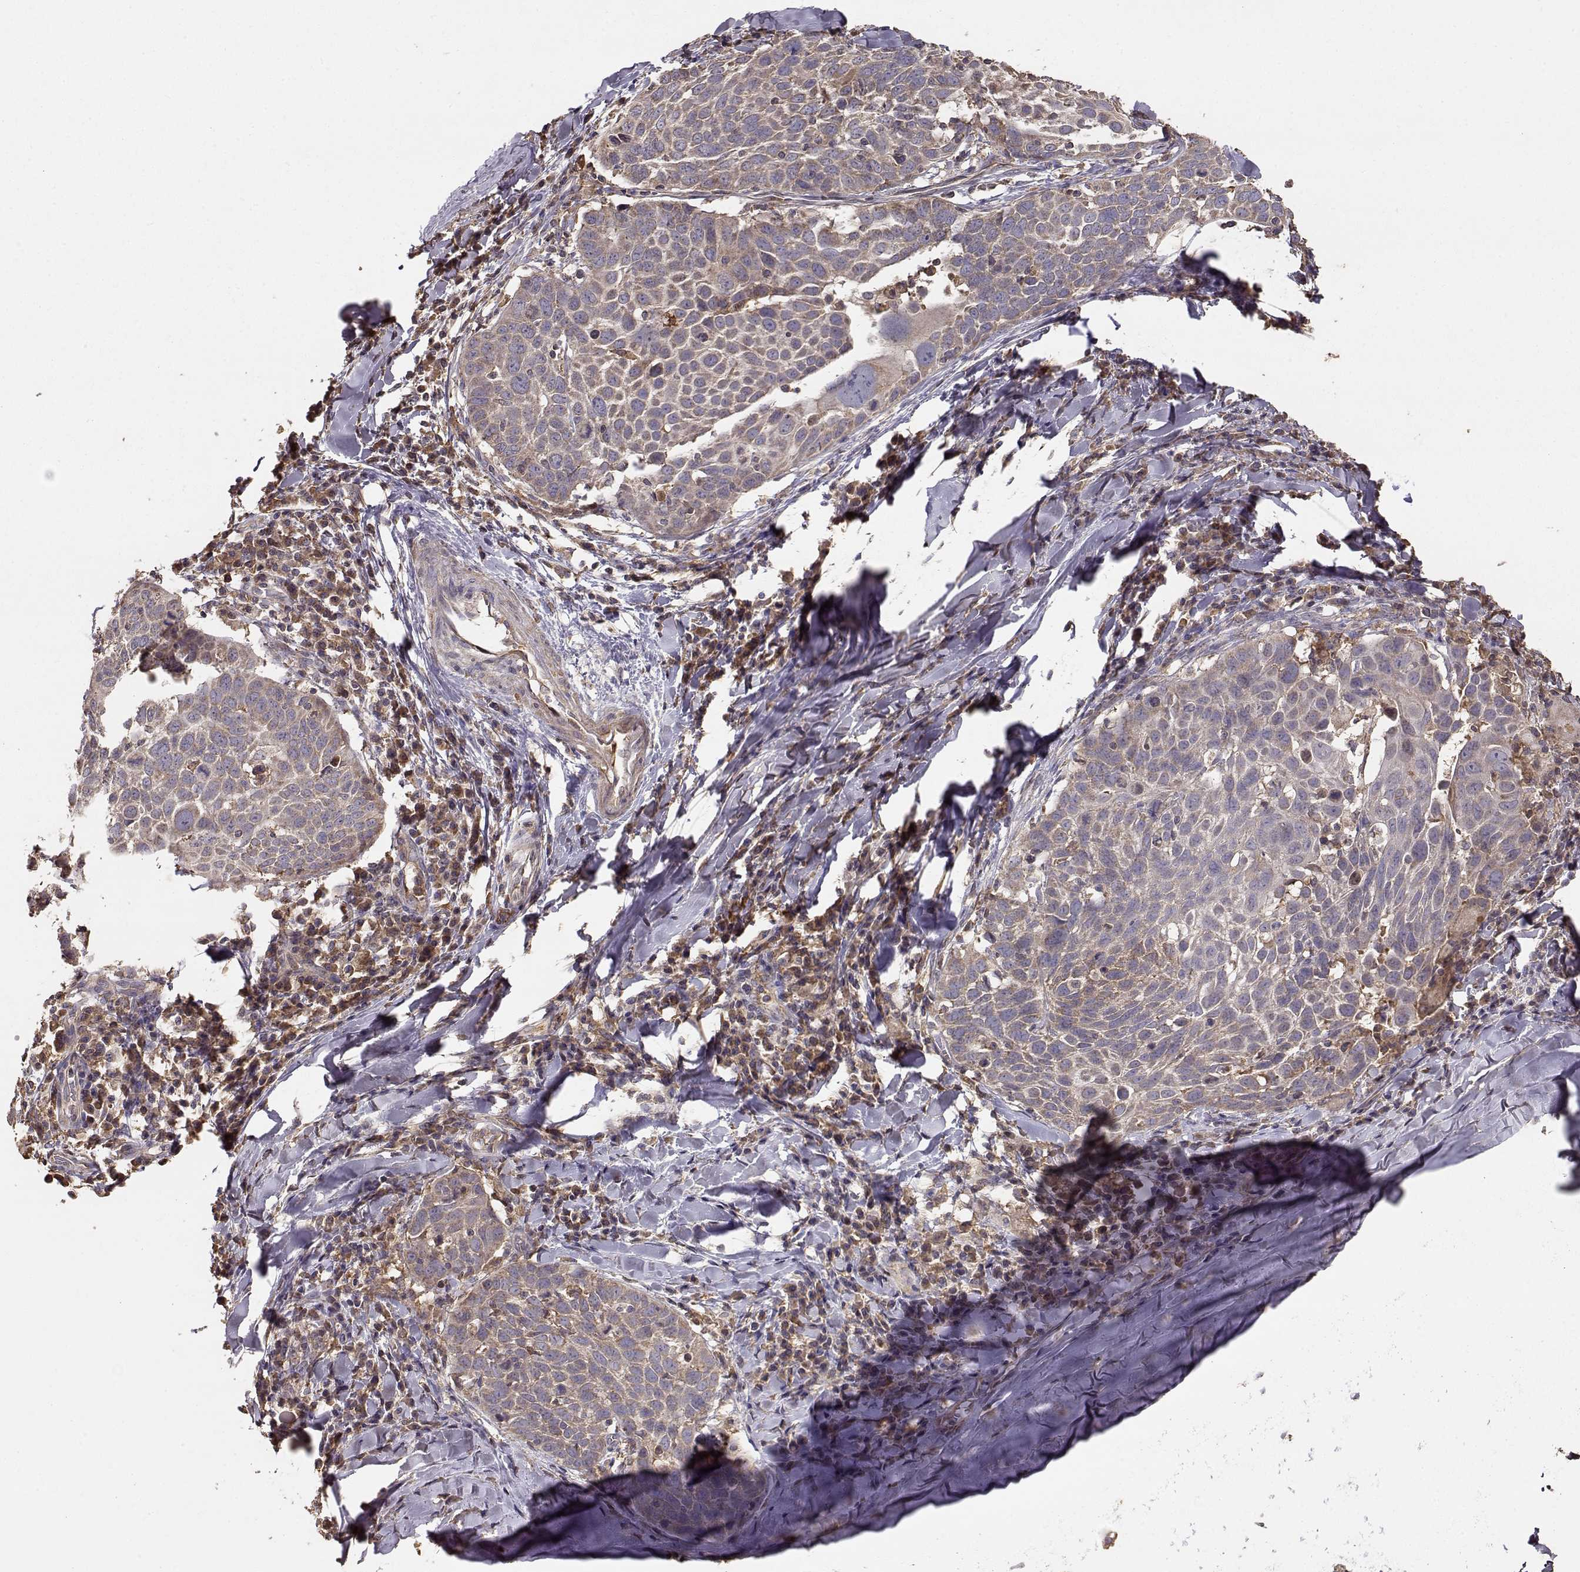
{"staining": {"intensity": "weak", "quantity": "25%-75%", "location": "cytoplasmic/membranous"}, "tissue": "lung cancer", "cell_type": "Tumor cells", "image_type": "cancer", "snomed": [{"axis": "morphology", "description": "Squamous cell carcinoma, NOS"}, {"axis": "topography", "description": "Lung"}], "caption": "Immunohistochemistry (IHC) of lung squamous cell carcinoma demonstrates low levels of weak cytoplasmic/membranous expression in approximately 25%-75% of tumor cells. The staining is performed using DAB brown chromogen to label protein expression. The nuclei are counter-stained blue using hematoxylin.", "gene": "TARS3", "patient": {"sex": "male", "age": 57}}